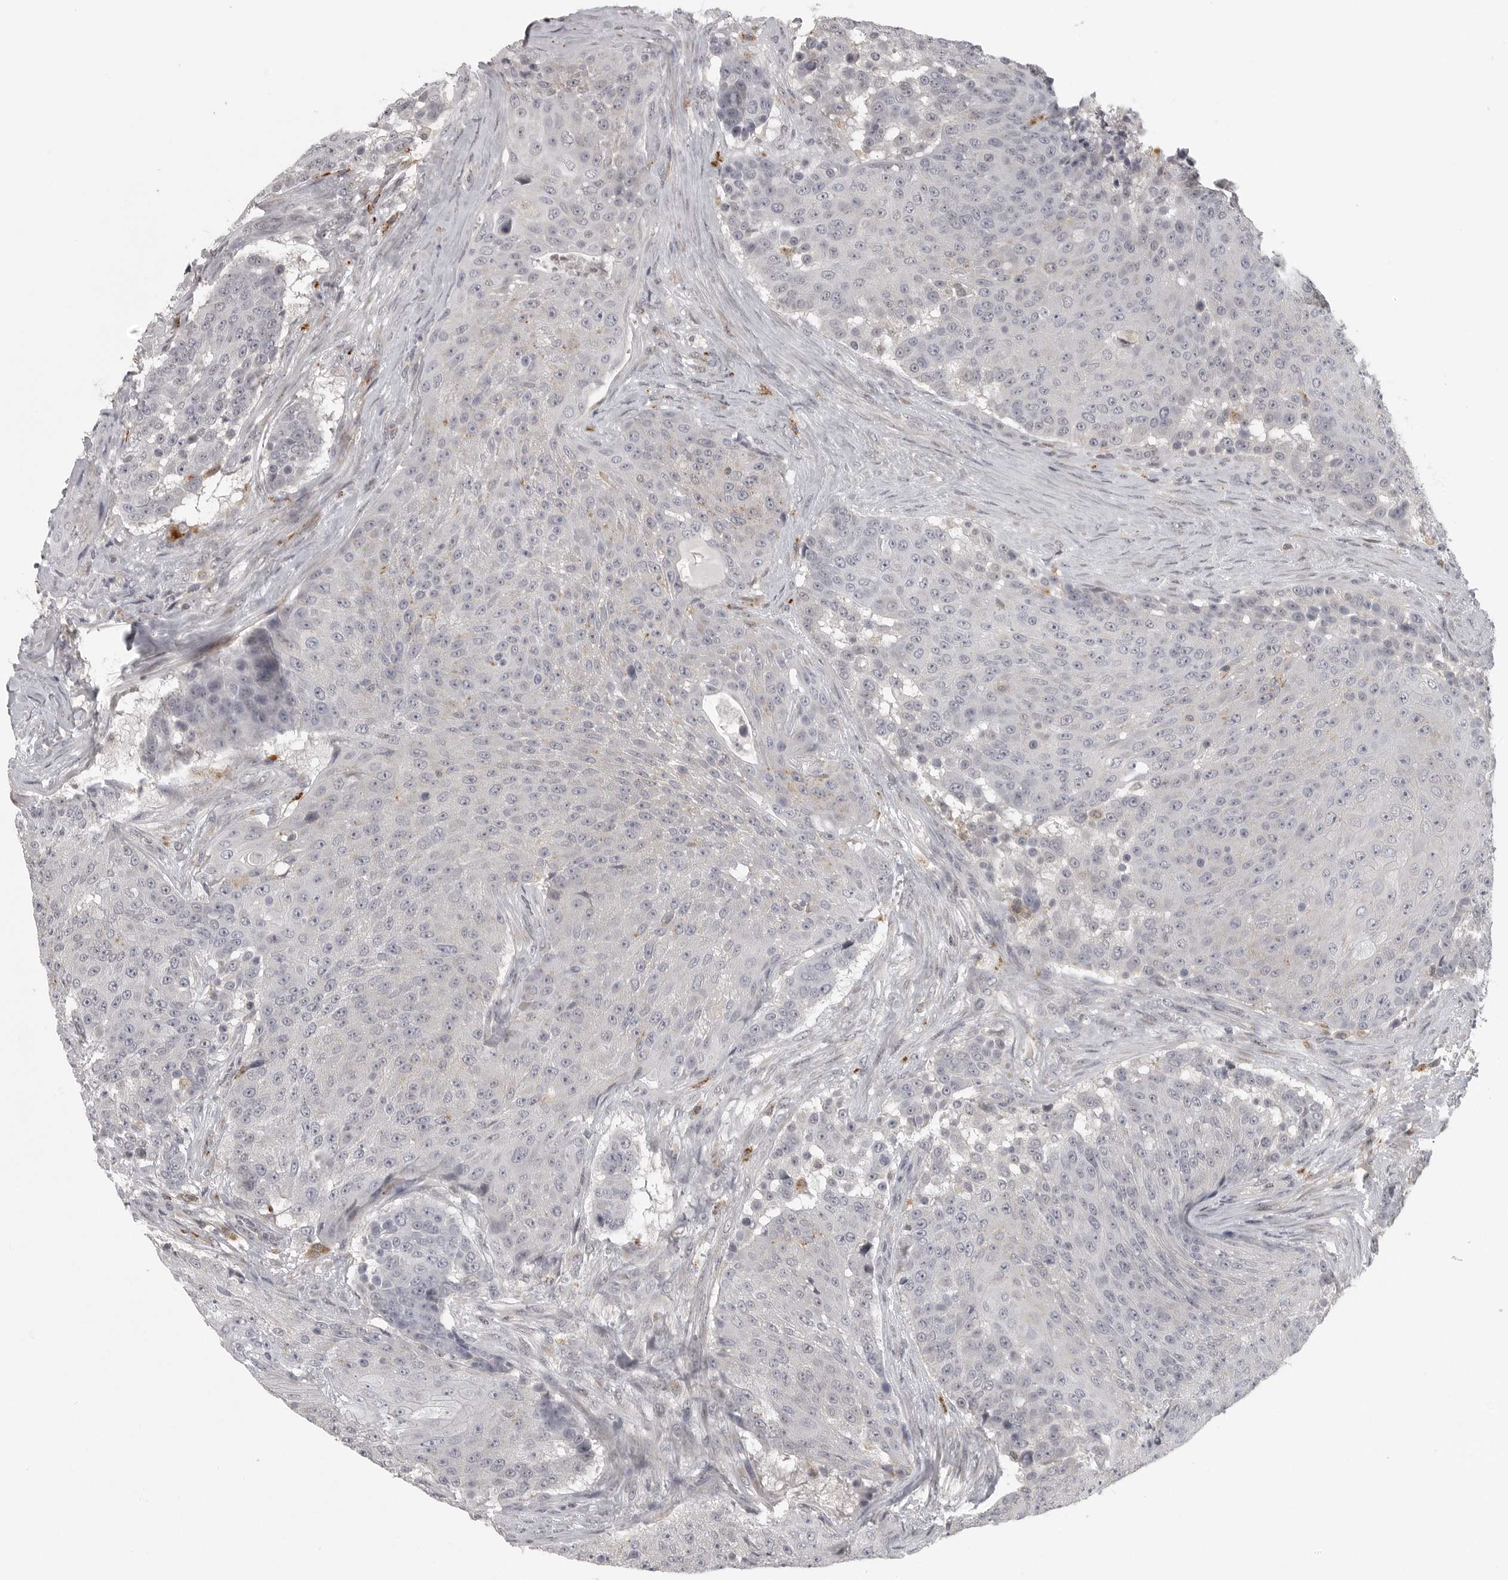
{"staining": {"intensity": "negative", "quantity": "none", "location": "none"}, "tissue": "urothelial cancer", "cell_type": "Tumor cells", "image_type": "cancer", "snomed": [{"axis": "morphology", "description": "Urothelial carcinoma, High grade"}, {"axis": "topography", "description": "Urinary bladder"}], "caption": "The micrograph demonstrates no staining of tumor cells in urothelial cancer.", "gene": "UROD", "patient": {"sex": "female", "age": 63}}